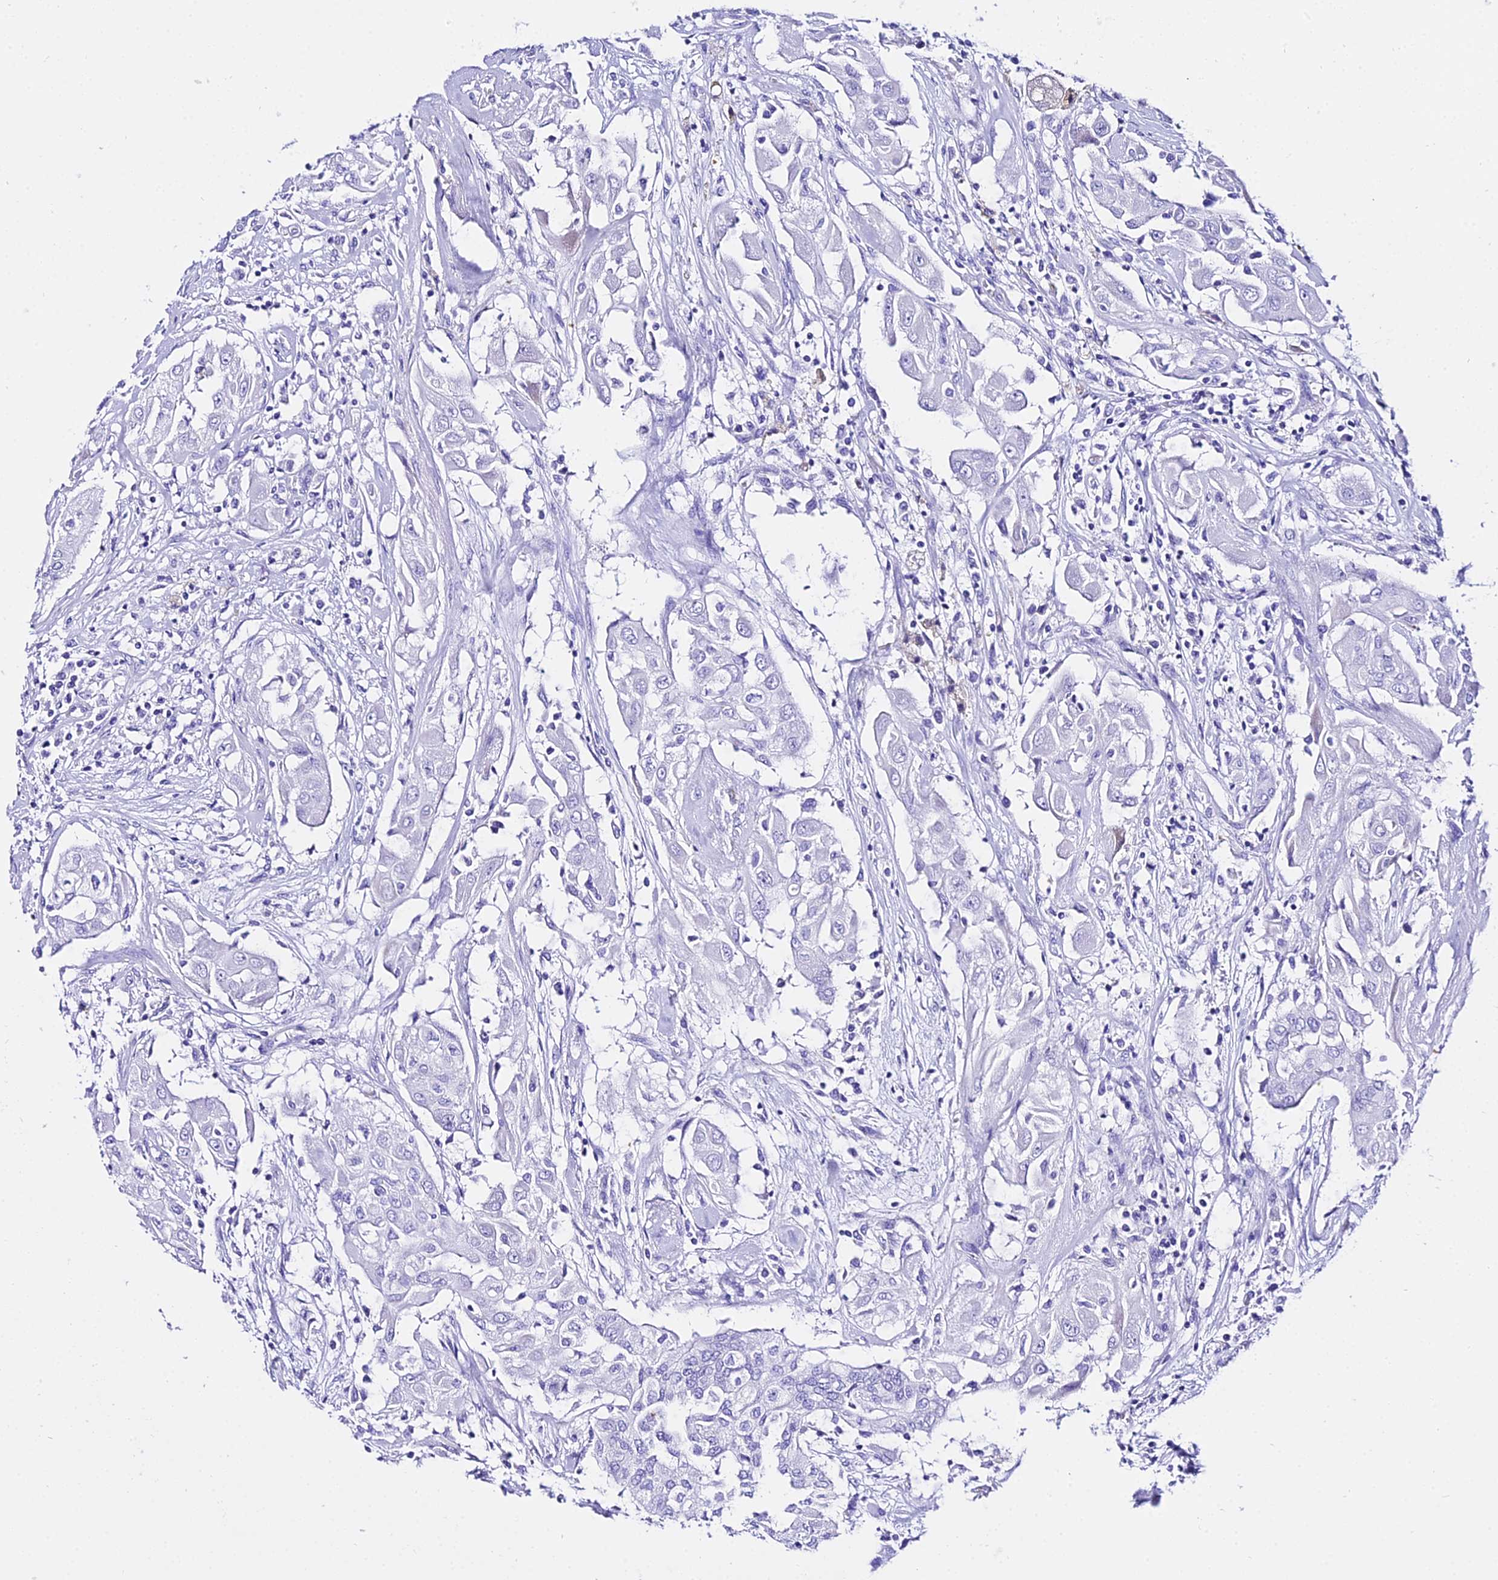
{"staining": {"intensity": "negative", "quantity": "none", "location": "none"}, "tissue": "thyroid cancer", "cell_type": "Tumor cells", "image_type": "cancer", "snomed": [{"axis": "morphology", "description": "Papillary adenocarcinoma, NOS"}, {"axis": "topography", "description": "Thyroid gland"}], "caption": "Tumor cells are negative for protein expression in human thyroid papillary adenocarcinoma.", "gene": "TRMT44", "patient": {"sex": "female", "age": 59}}